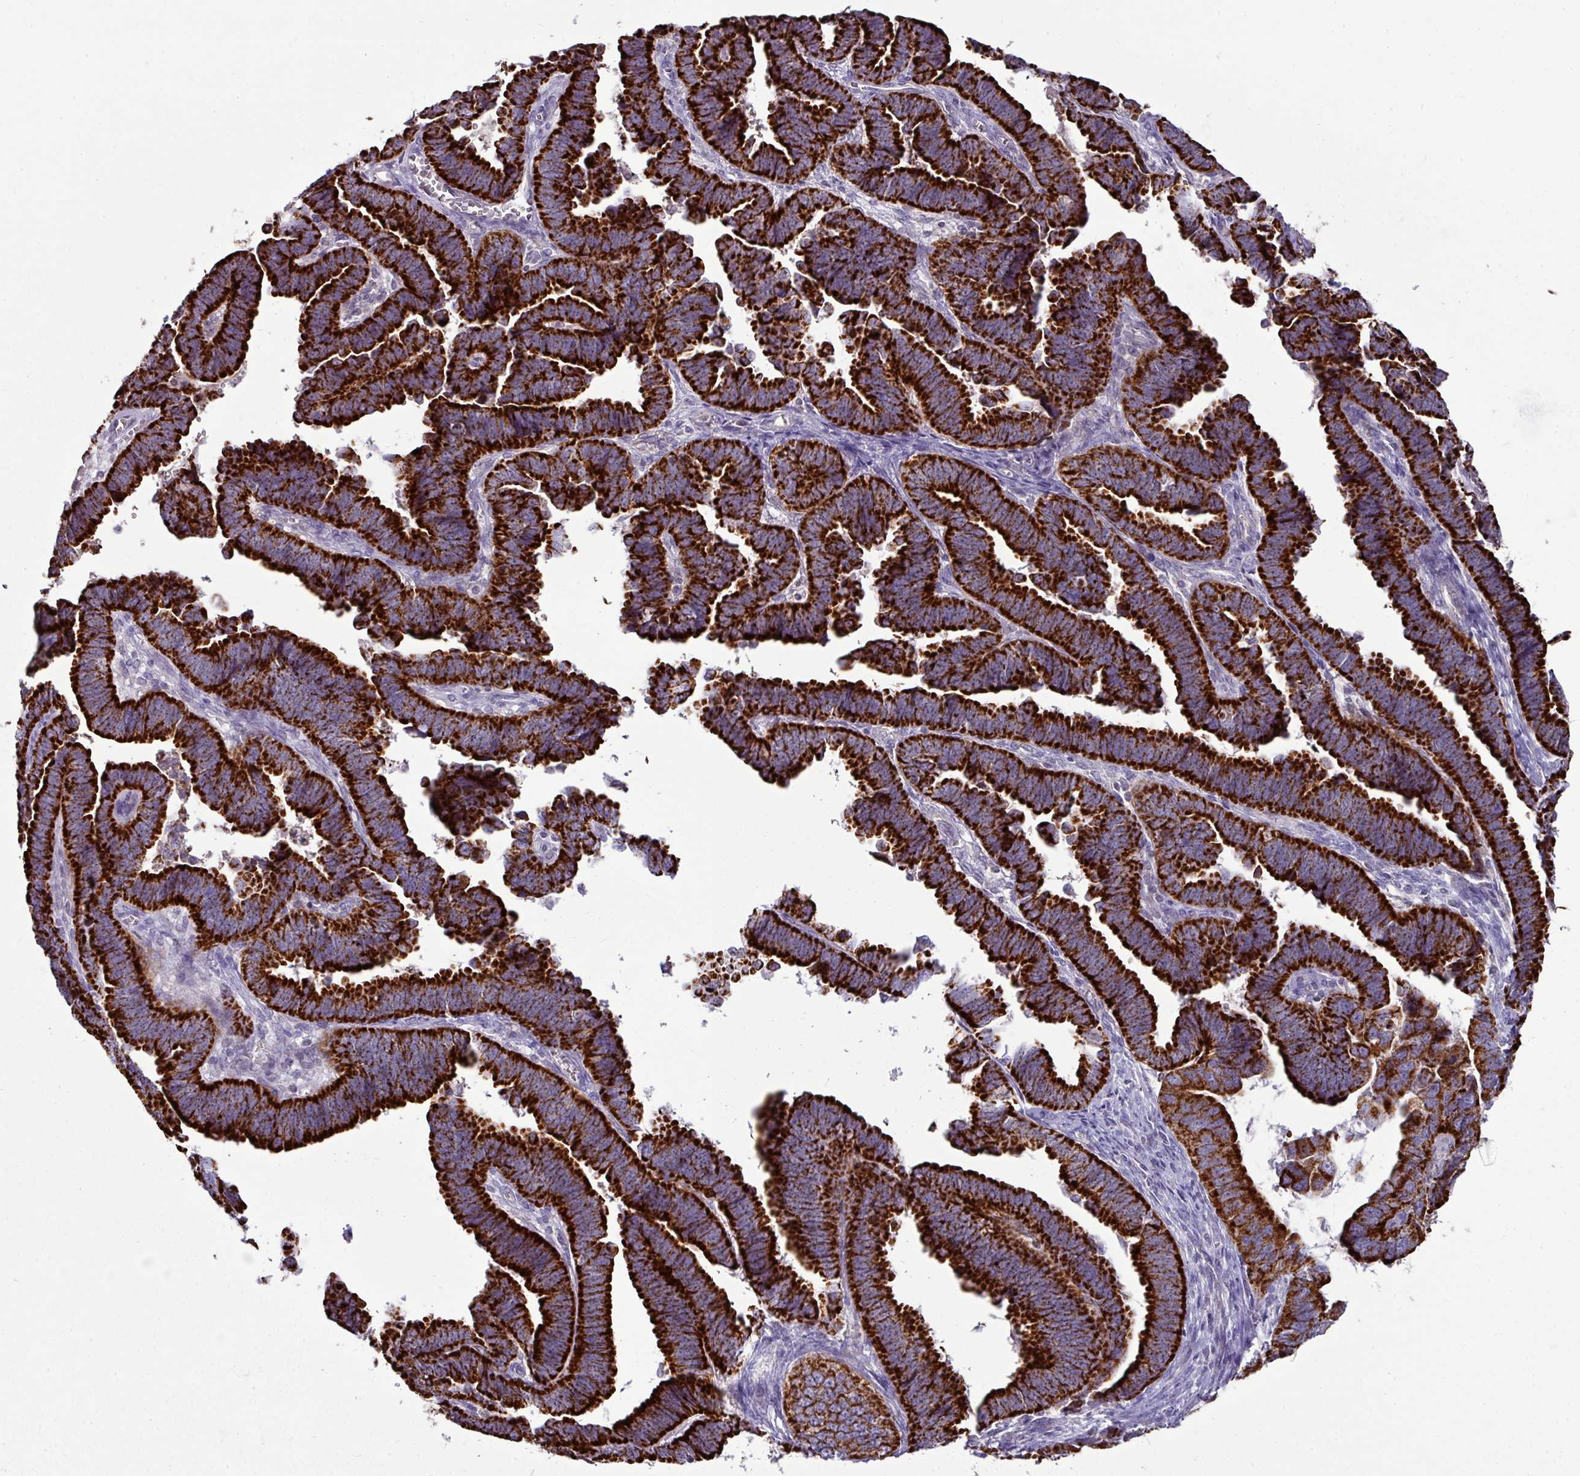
{"staining": {"intensity": "strong", "quantity": ">75%", "location": "cytoplasmic/membranous"}, "tissue": "endometrial cancer", "cell_type": "Tumor cells", "image_type": "cancer", "snomed": [{"axis": "morphology", "description": "Adenocarcinoma, NOS"}, {"axis": "topography", "description": "Endometrium"}], "caption": "Immunohistochemistry of endometrial adenocarcinoma shows high levels of strong cytoplasmic/membranous staining in about >75% of tumor cells.", "gene": "TRAPPC1", "patient": {"sex": "female", "age": 75}}